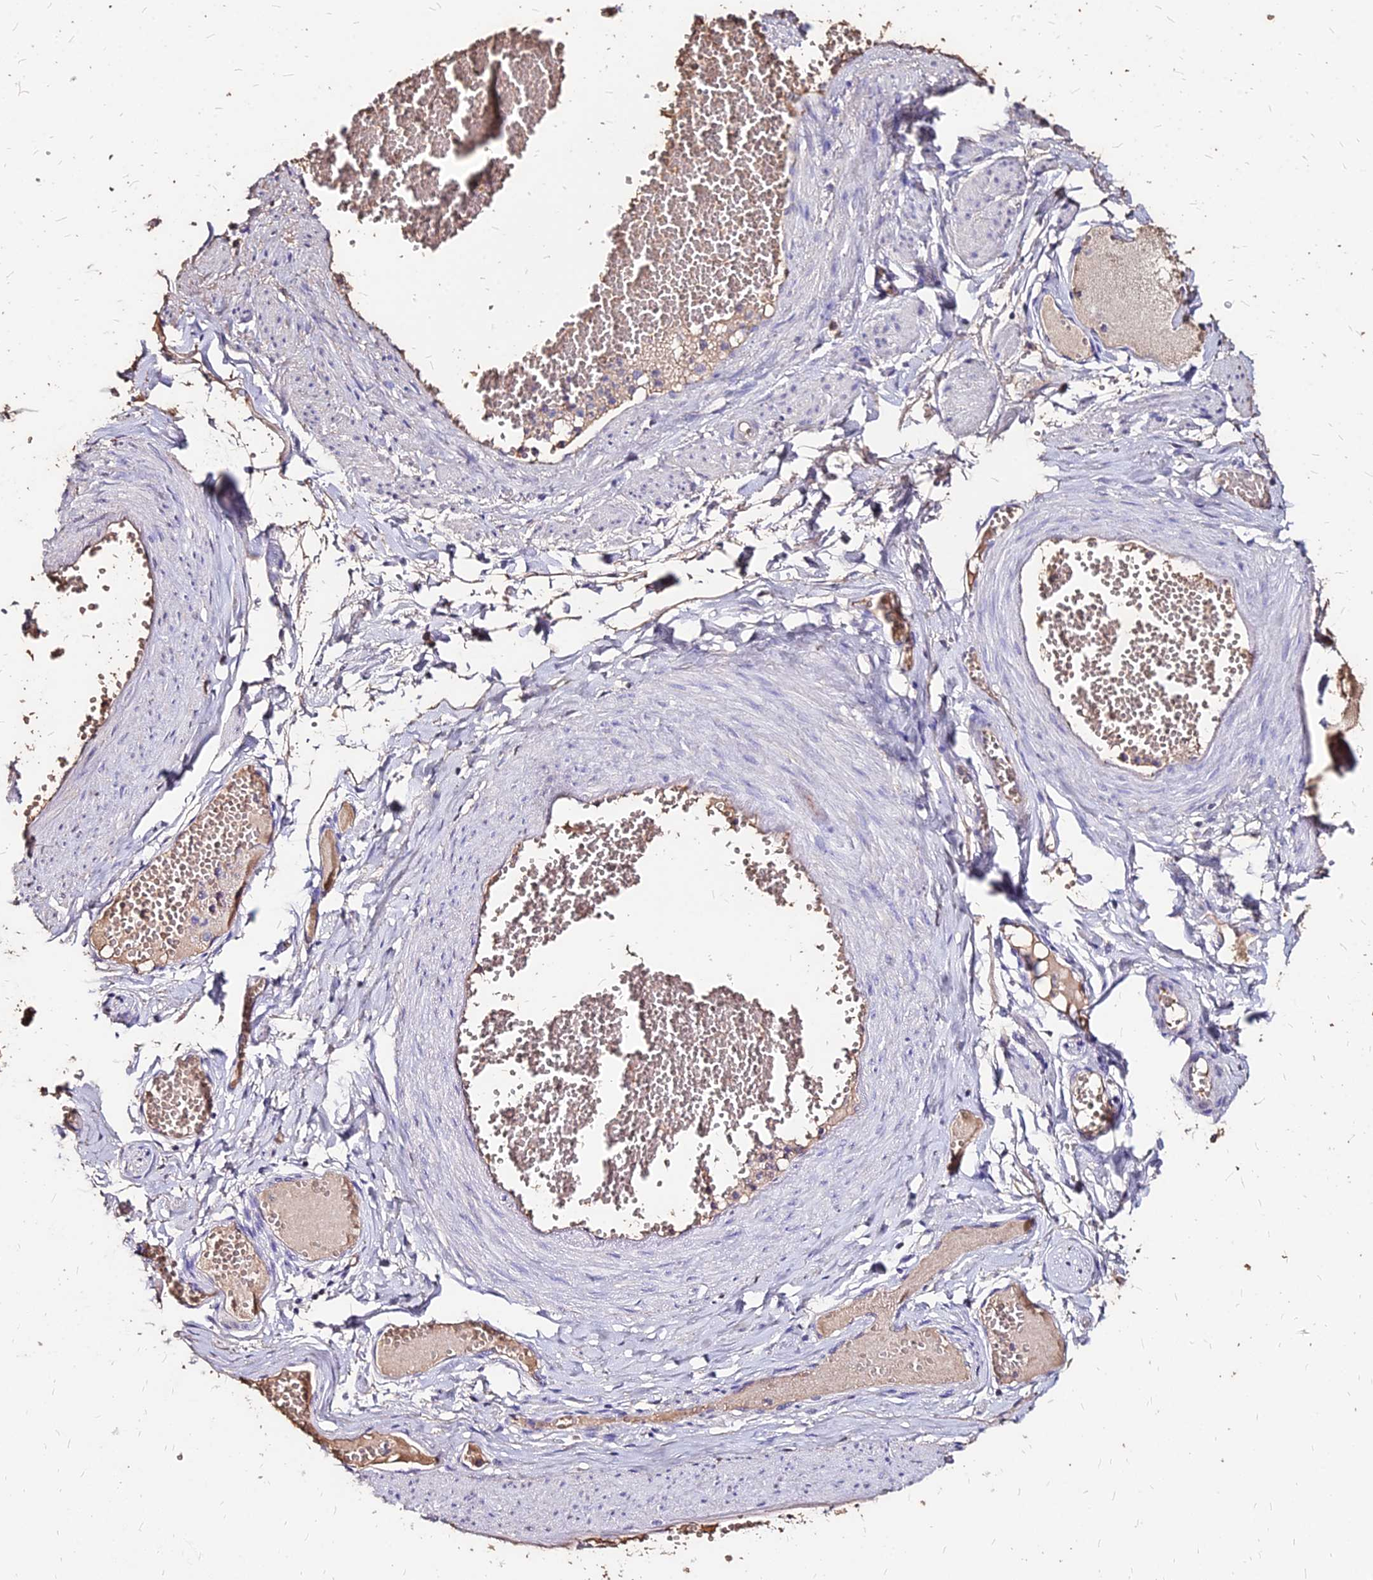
{"staining": {"intensity": "negative", "quantity": "none", "location": "none"}, "tissue": "adipose tissue", "cell_type": "Adipocytes", "image_type": "normal", "snomed": [{"axis": "morphology", "description": "Normal tissue, NOS"}, {"axis": "topography", "description": "Smooth muscle"}, {"axis": "topography", "description": "Peripheral nerve tissue"}], "caption": "Protein analysis of unremarkable adipose tissue displays no significant staining in adipocytes. Brightfield microscopy of immunohistochemistry stained with DAB (brown) and hematoxylin (blue), captured at high magnification.", "gene": "NME5", "patient": {"sex": "female", "age": 39}}